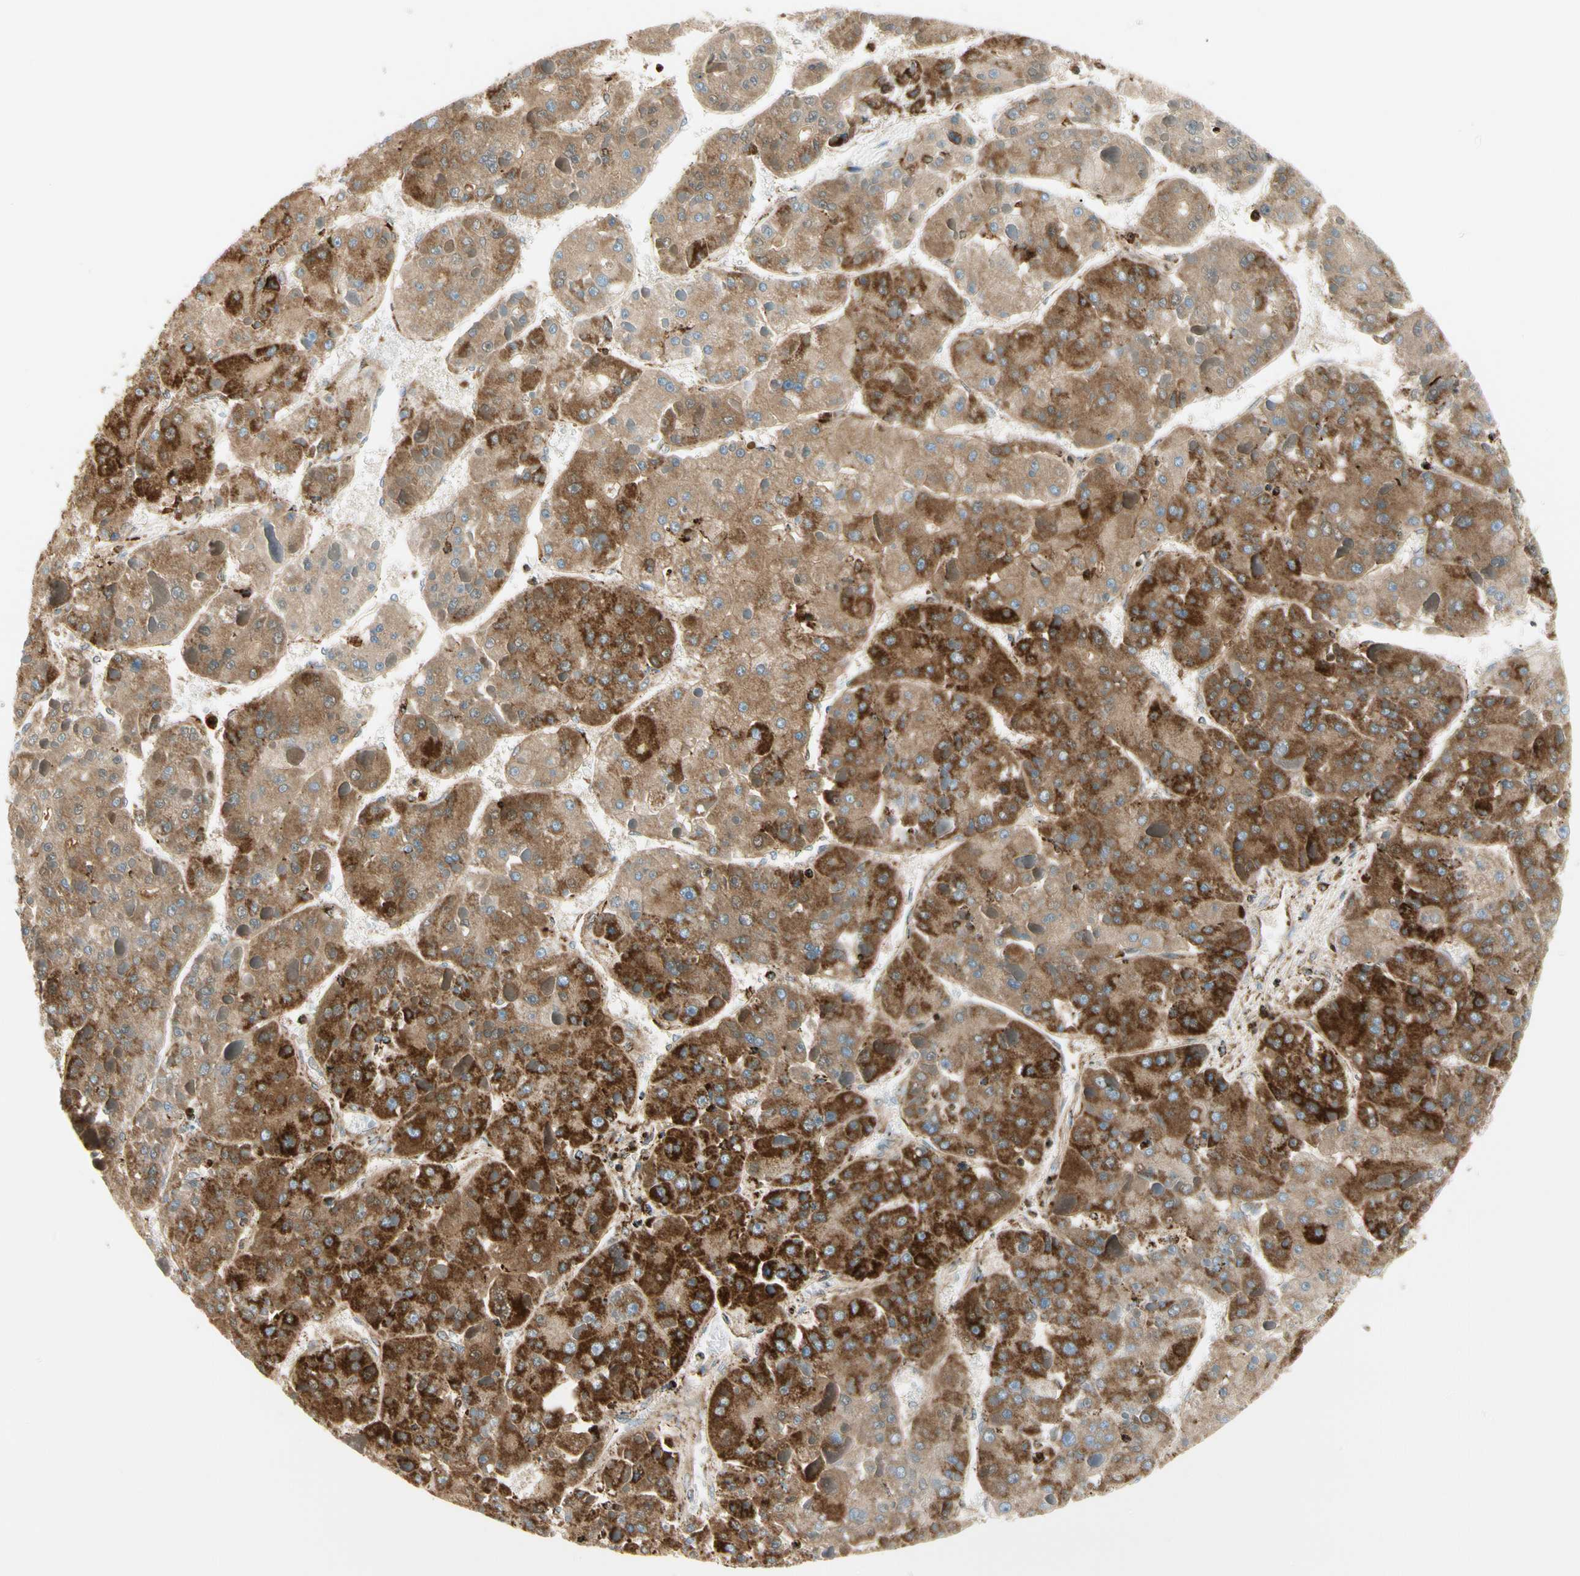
{"staining": {"intensity": "strong", "quantity": ">75%", "location": "cytoplasmic/membranous"}, "tissue": "liver cancer", "cell_type": "Tumor cells", "image_type": "cancer", "snomed": [{"axis": "morphology", "description": "Carcinoma, Hepatocellular, NOS"}, {"axis": "topography", "description": "Liver"}], "caption": "About >75% of tumor cells in human hepatocellular carcinoma (liver) demonstrate strong cytoplasmic/membranous protein staining as visualized by brown immunohistochemical staining.", "gene": "ME2", "patient": {"sex": "female", "age": 73}}